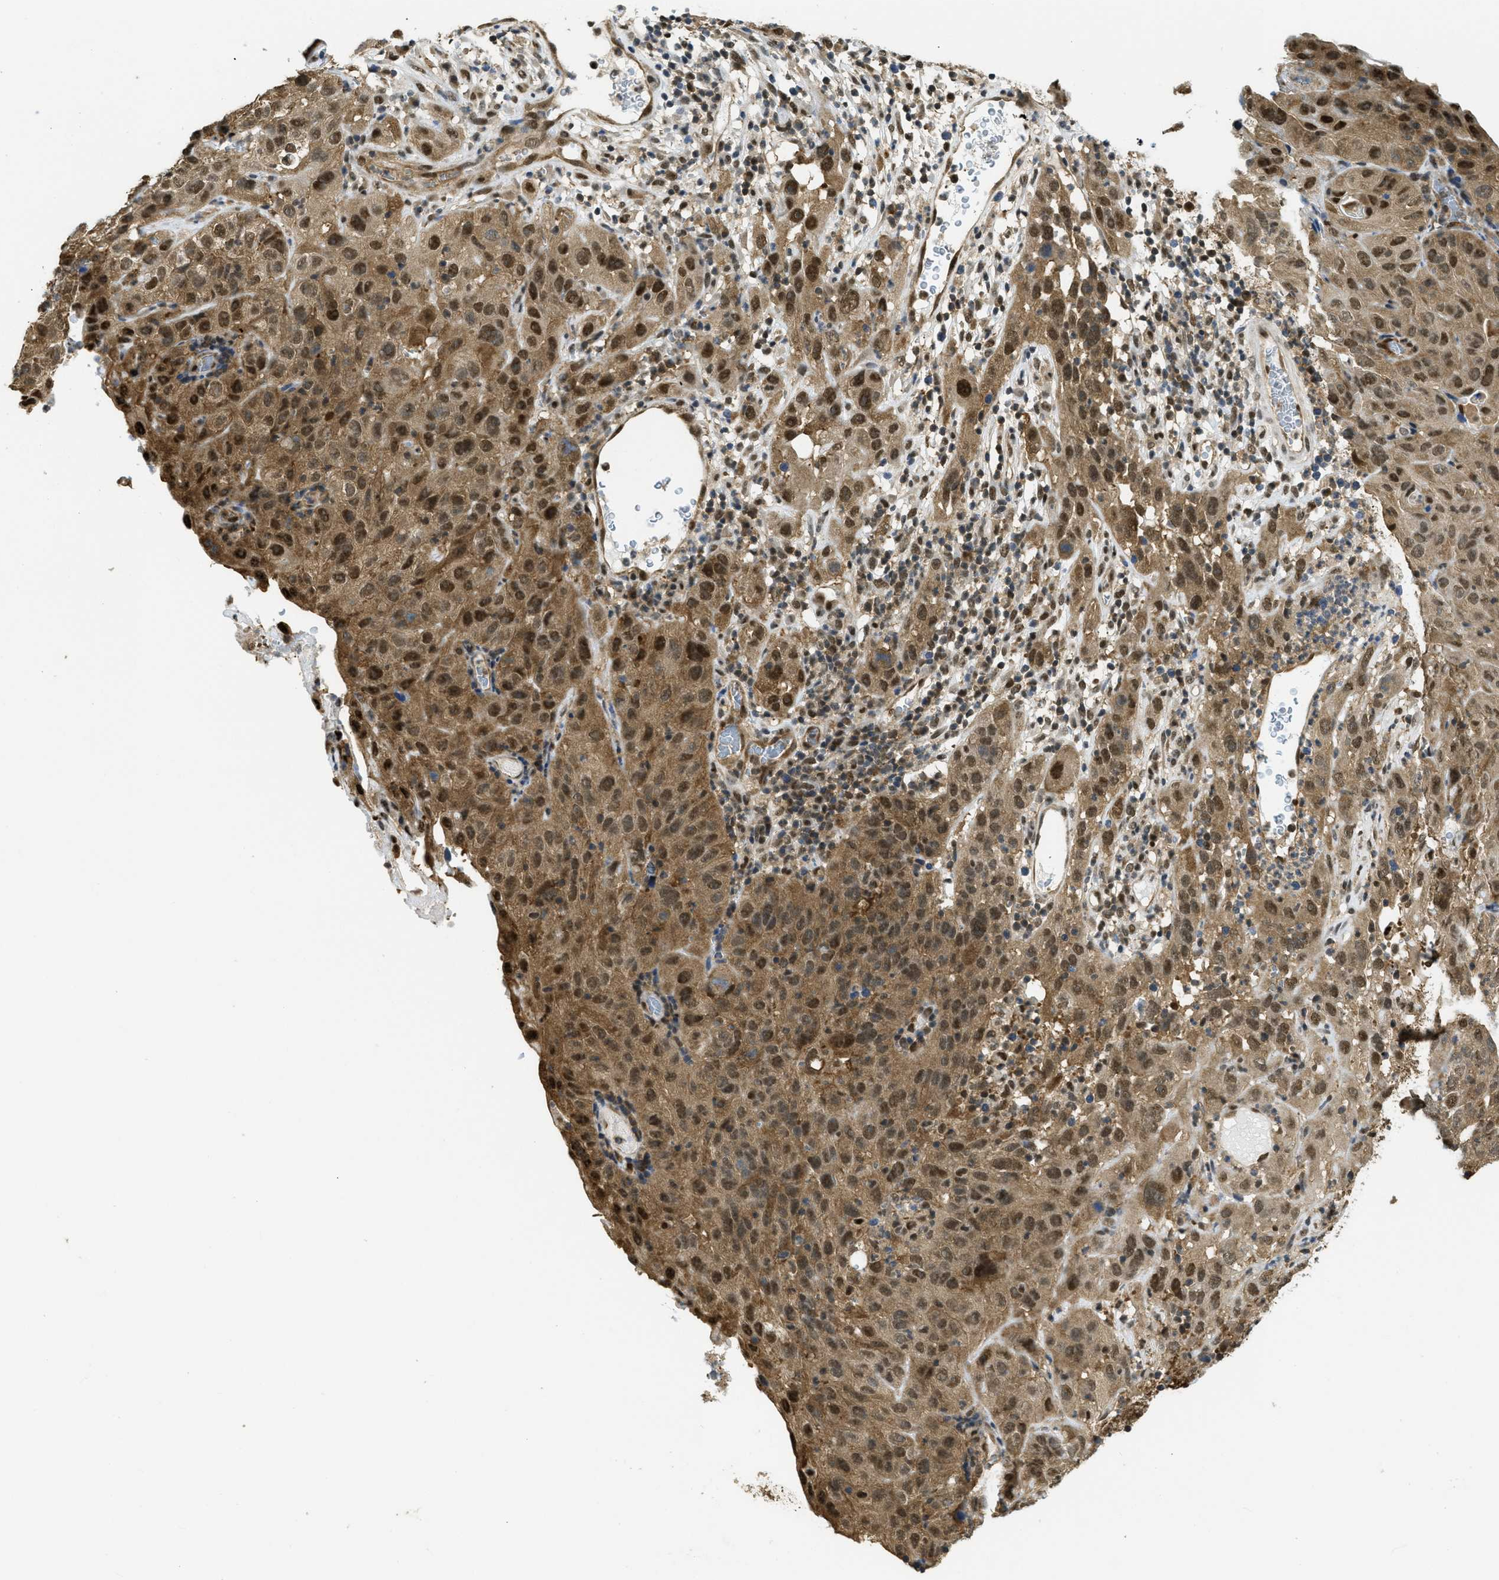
{"staining": {"intensity": "moderate", "quantity": ">75%", "location": "cytoplasmic/membranous,nuclear"}, "tissue": "cervical cancer", "cell_type": "Tumor cells", "image_type": "cancer", "snomed": [{"axis": "morphology", "description": "Squamous cell carcinoma, NOS"}, {"axis": "topography", "description": "Cervix"}], "caption": "Moderate cytoplasmic/membranous and nuclear expression is appreciated in approximately >75% of tumor cells in cervical cancer (squamous cell carcinoma).", "gene": "PSMC5", "patient": {"sex": "female", "age": 32}}